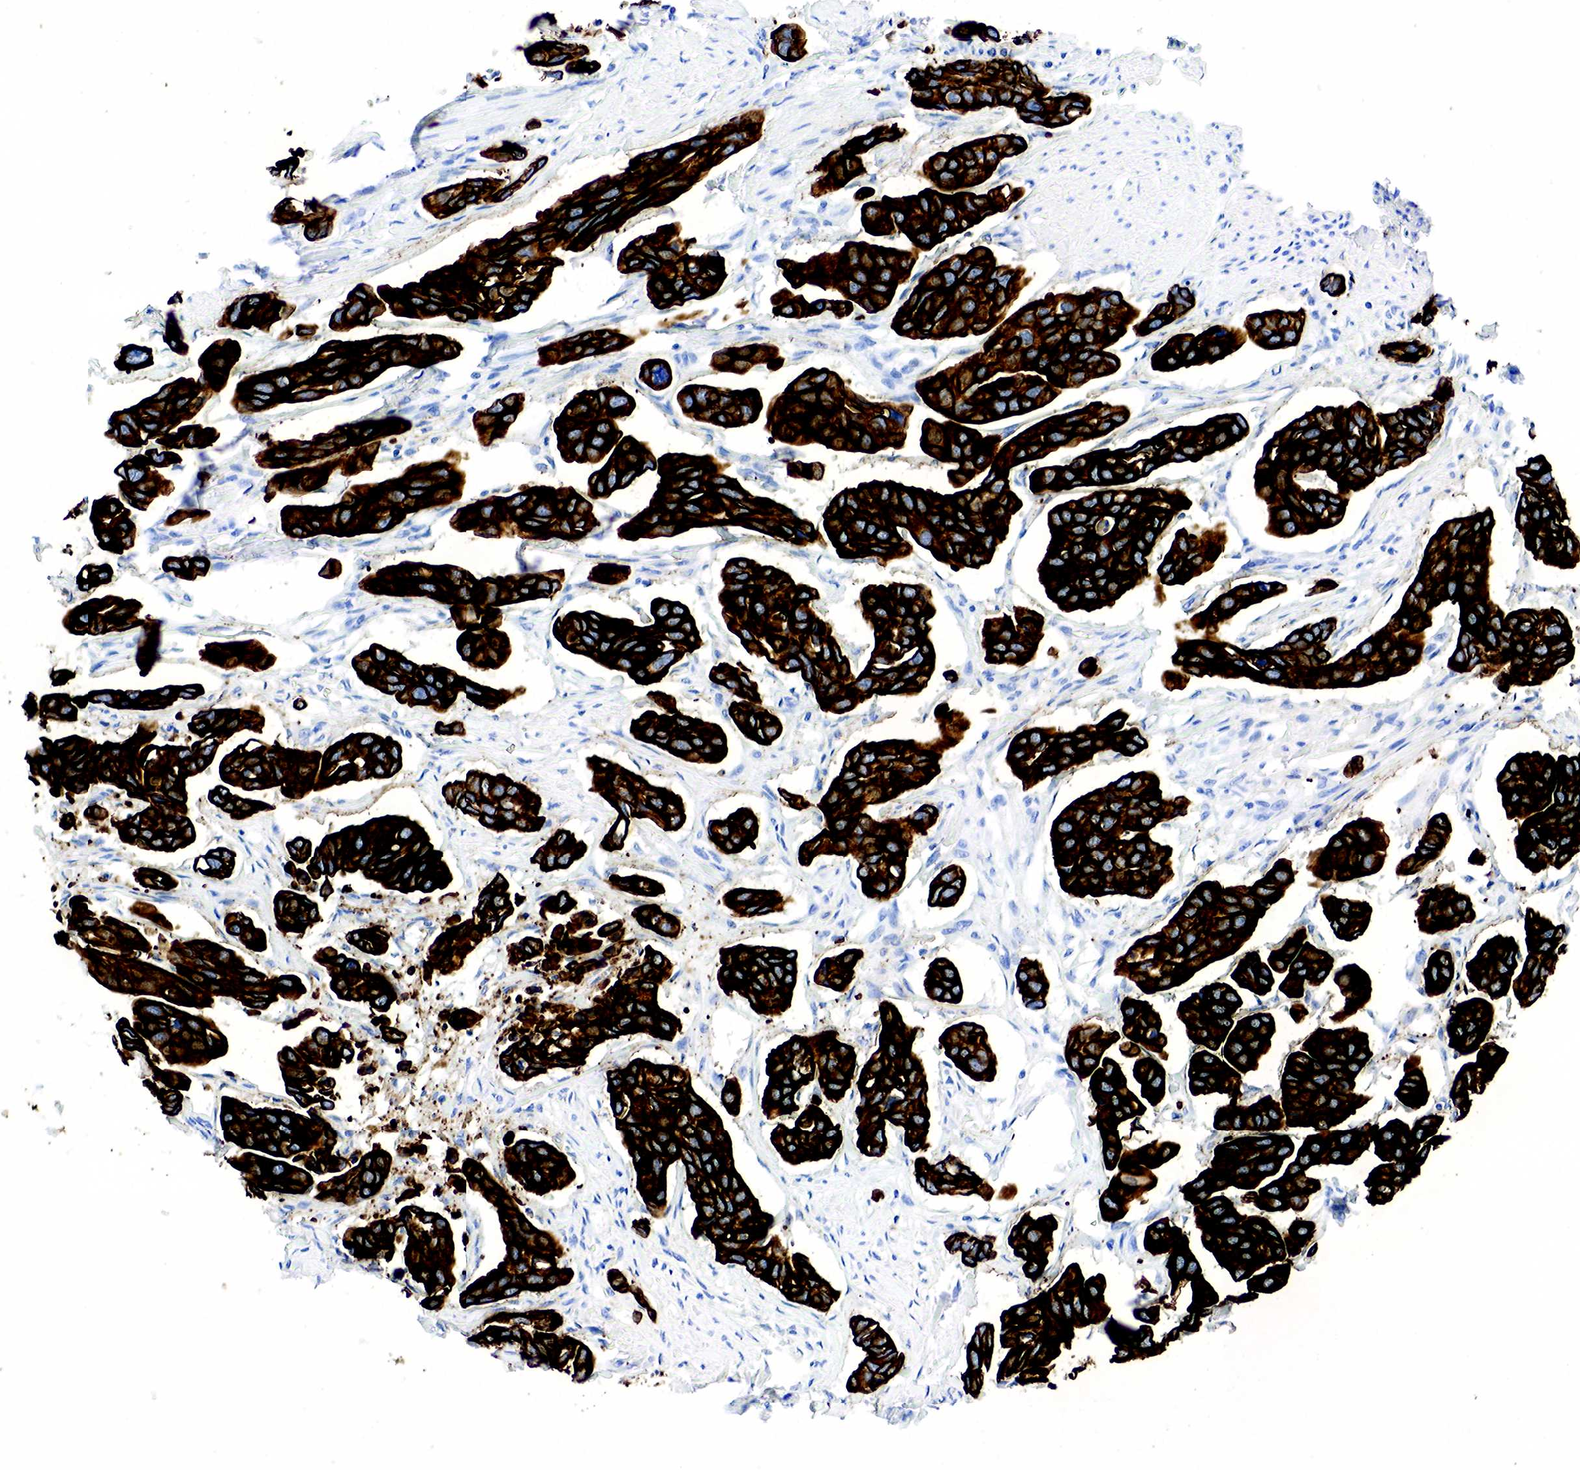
{"staining": {"intensity": "strong", "quantity": ">75%", "location": "cytoplasmic/membranous"}, "tissue": "urothelial cancer", "cell_type": "Tumor cells", "image_type": "cancer", "snomed": [{"axis": "morphology", "description": "Adenocarcinoma, NOS"}, {"axis": "topography", "description": "Urinary bladder"}], "caption": "Human adenocarcinoma stained for a protein (brown) demonstrates strong cytoplasmic/membranous positive expression in about >75% of tumor cells.", "gene": "KRT7", "patient": {"sex": "male", "age": 61}}